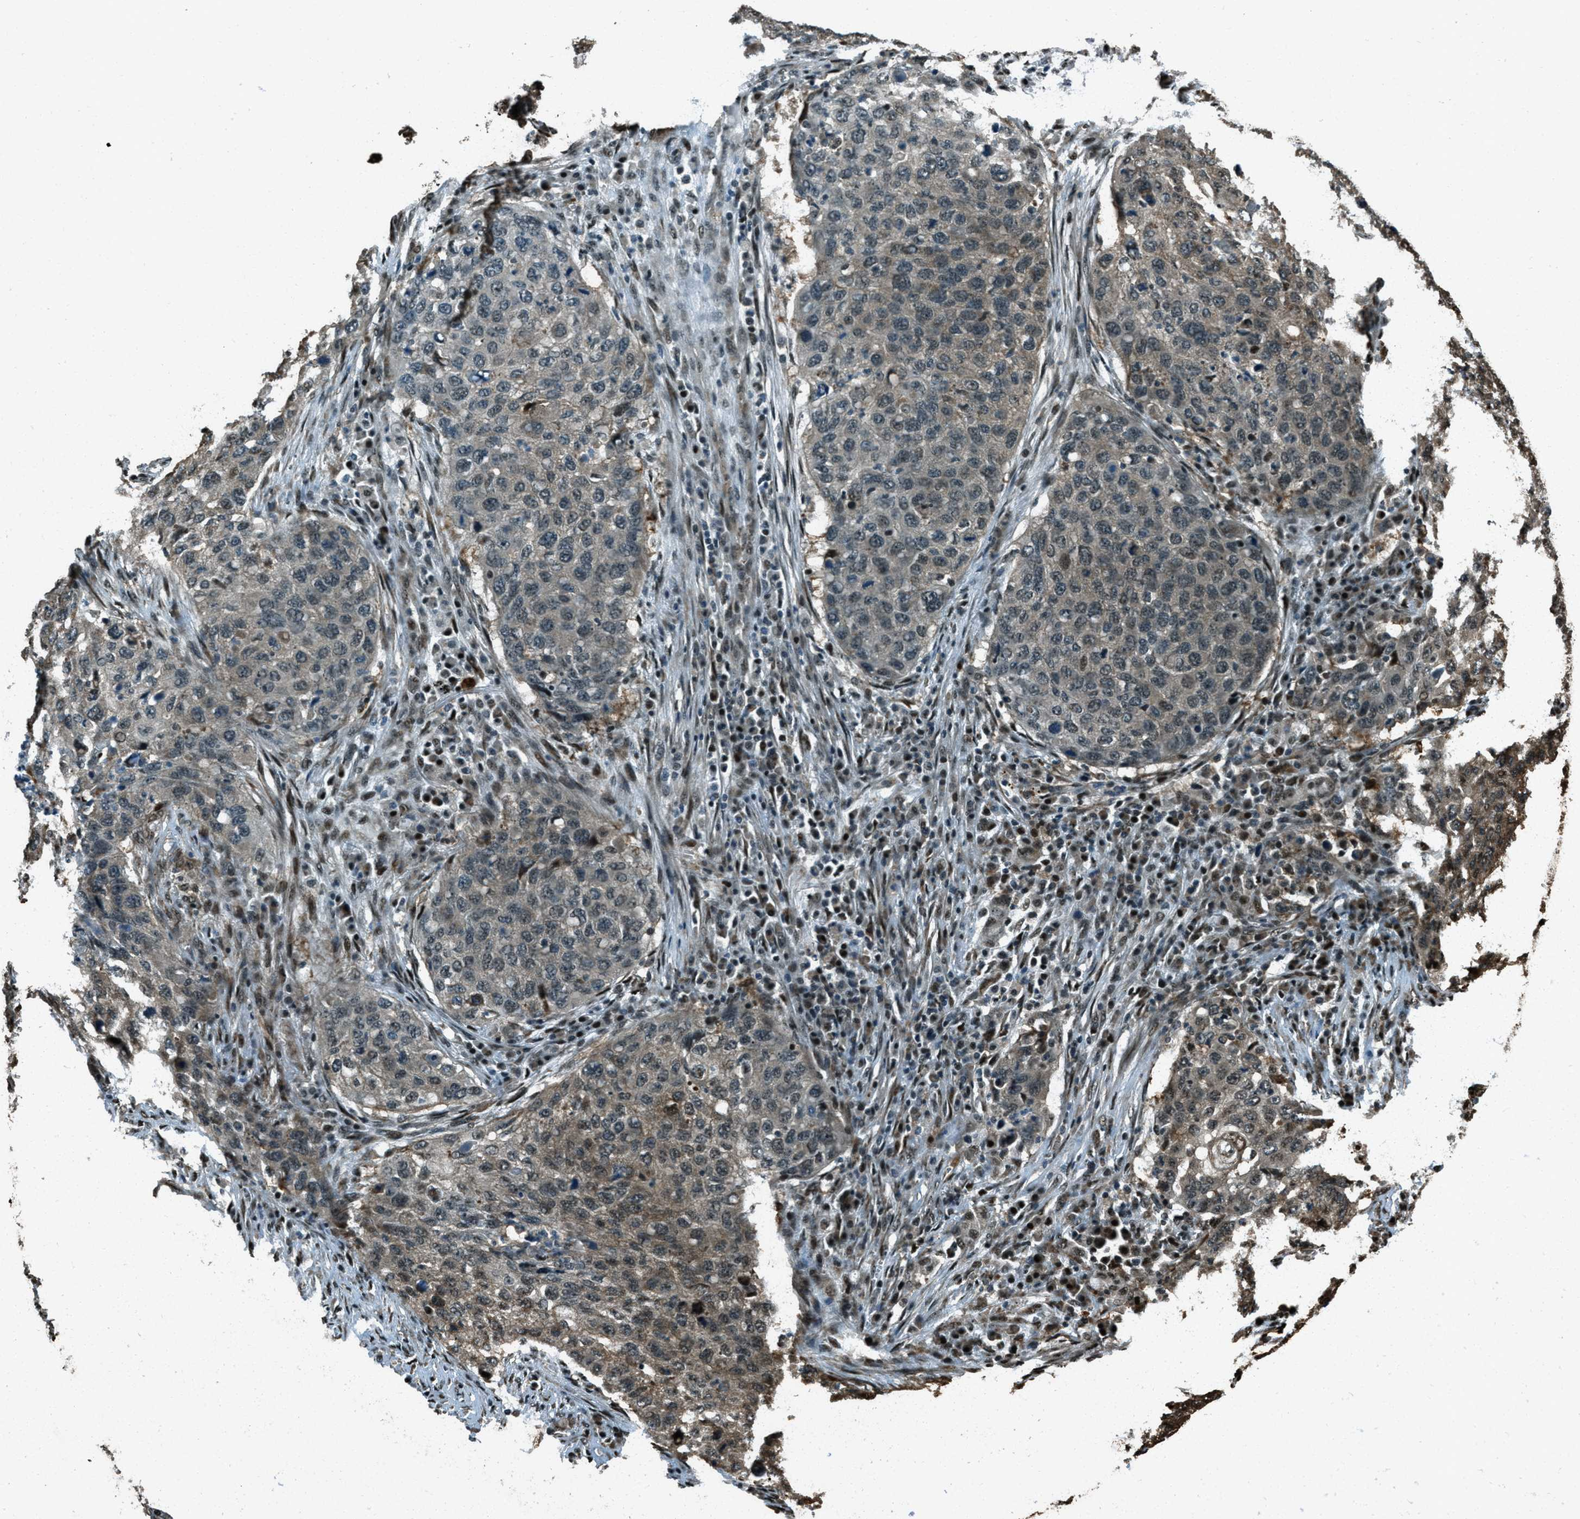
{"staining": {"intensity": "weak", "quantity": "25%-75%", "location": "cytoplasmic/membranous,nuclear"}, "tissue": "lung cancer", "cell_type": "Tumor cells", "image_type": "cancer", "snomed": [{"axis": "morphology", "description": "Squamous cell carcinoma, NOS"}, {"axis": "topography", "description": "Lung"}], "caption": "Immunohistochemistry staining of lung cancer, which demonstrates low levels of weak cytoplasmic/membranous and nuclear staining in about 25%-75% of tumor cells indicating weak cytoplasmic/membranous and nuclear protein staining. The staining was performed using DAB (brown) for protein detection and nuclei were counterstained in hematoxylin (blue).", "gene": "TARDBP", "patient": {"sex": "female", "age": 63}}